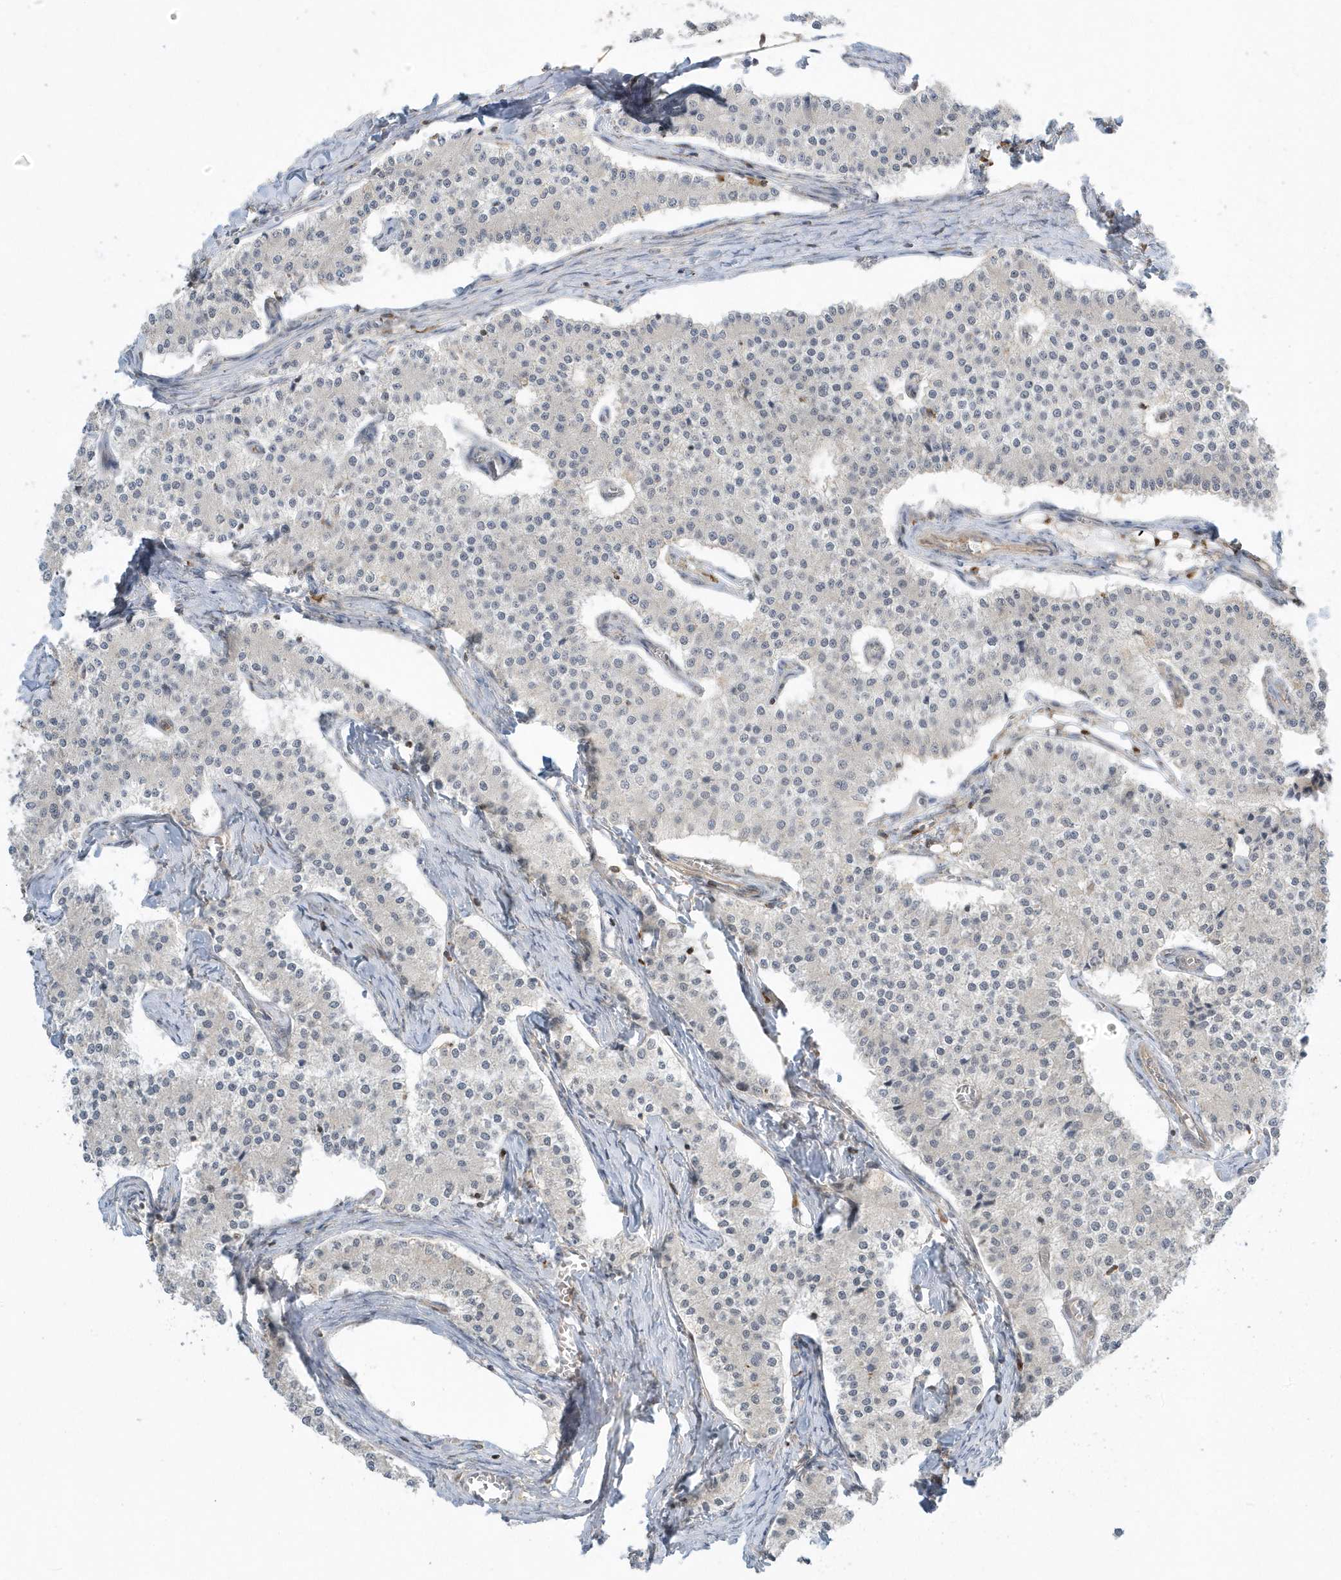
{"staining": {"intensity": "negative", "quantity": "none", "location": "none"}, "tissue": "carcinoid", "cell_type": "Tumor cells", "image_type": "cancer", "snomed": [{"axis": "morphology", "description": "Carcinoid, malignant, NOS"}, {"axis": "topography", "description": "Colon"}], "caption": "This image is of carcinoid stained with IHC to label a protein in brown with the nuclei are counter-stained blue. There is no positivity in tumor cells.", "gene": "ZBTB8A", "patient": {"sex": "female", "age": 52}}